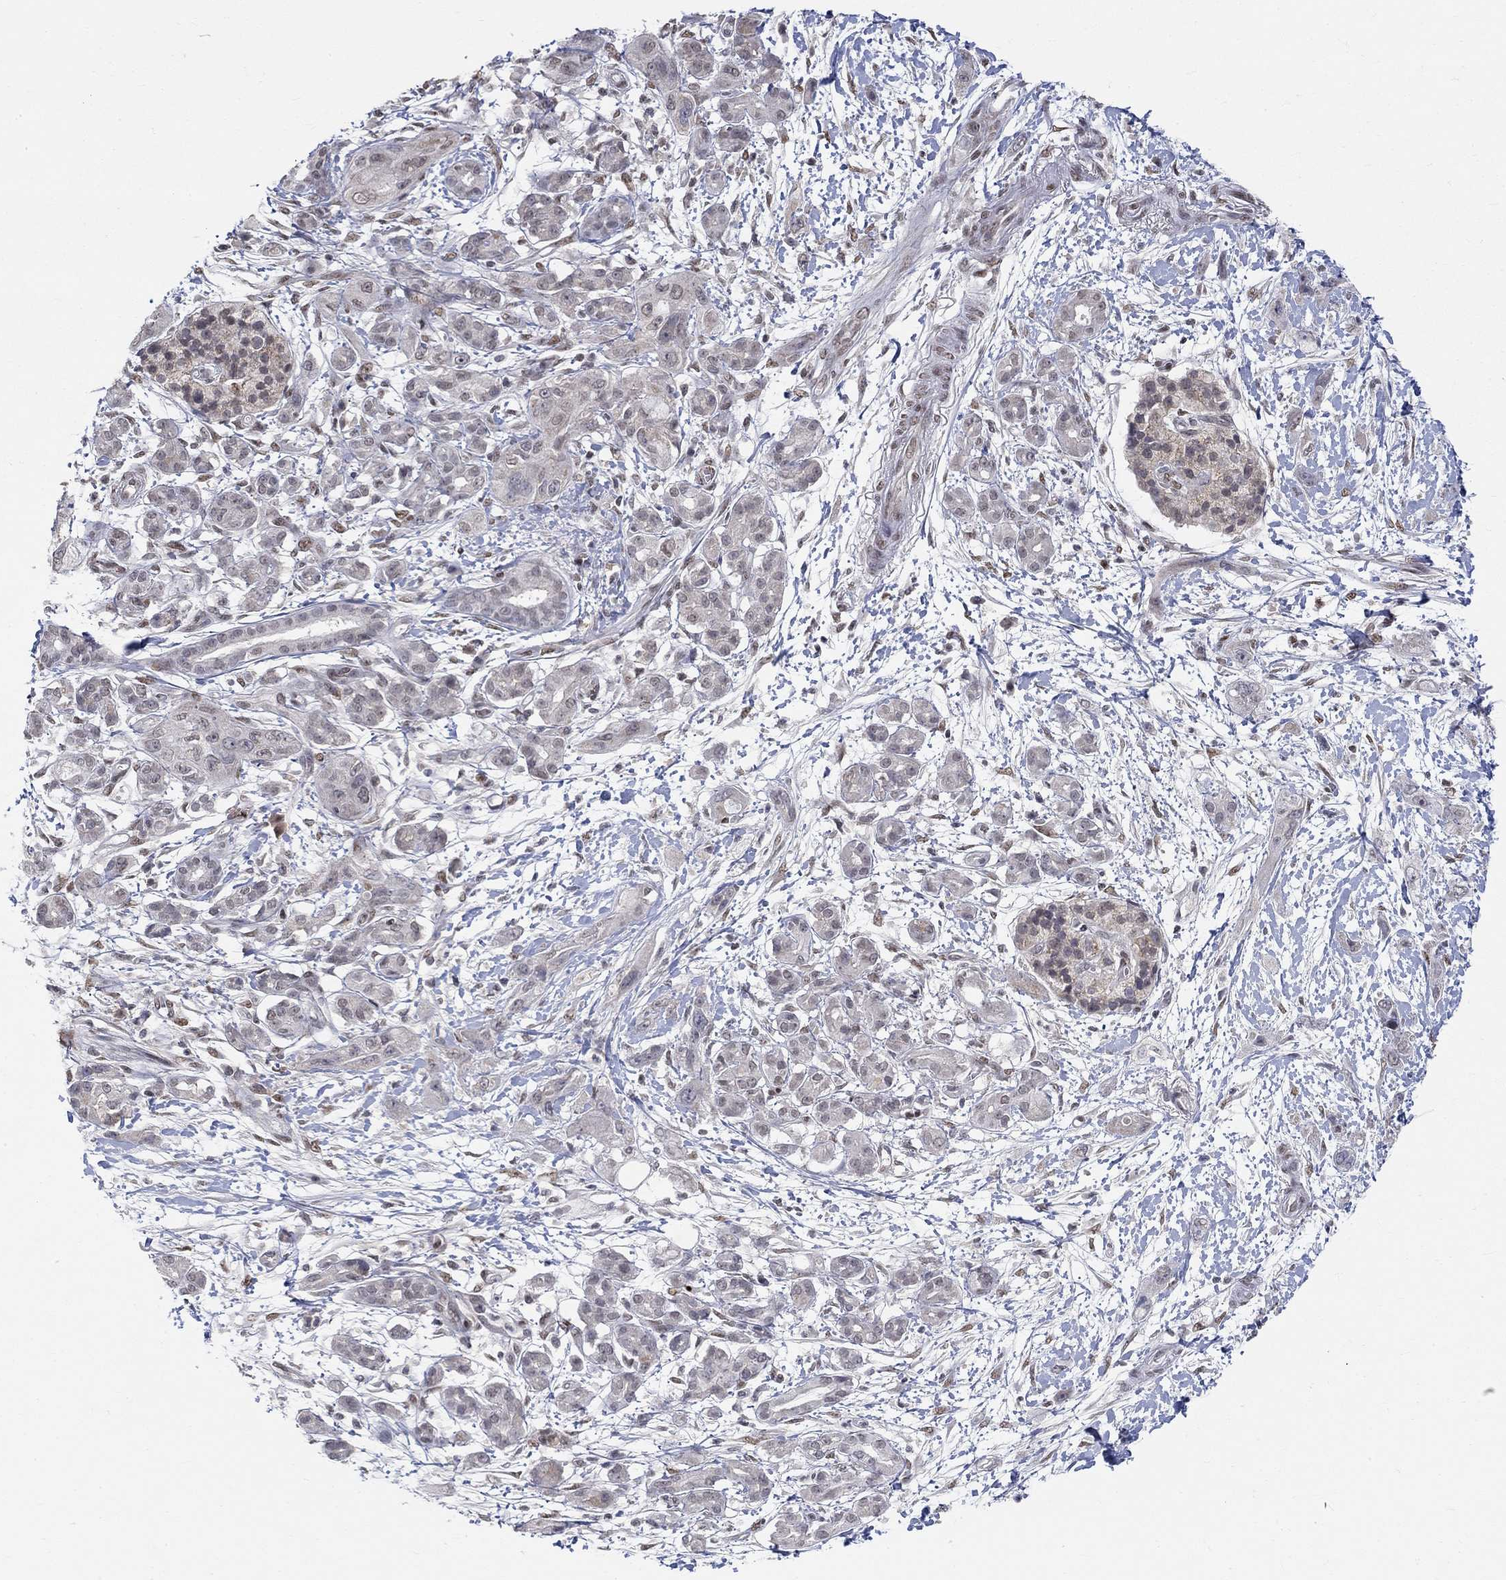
{"staining": {"intensity": "negative", "quantity": "none", "location": "none"}, "tissue": "pancreatic cancer", "cell_type": "Tumor cells", "image_type": "cancer", "snomed": [{"axis": "morphology", "description": "Adenocarcinoma, NOS"}, {"axis": "topography", "description": "Pancreas"}], "caption": "Tumor cells show no significant expression in pancreatic cancer (adenocarcinoma).", "gene": "KLF12", "patient": {"sex": "male", "age": 72}}